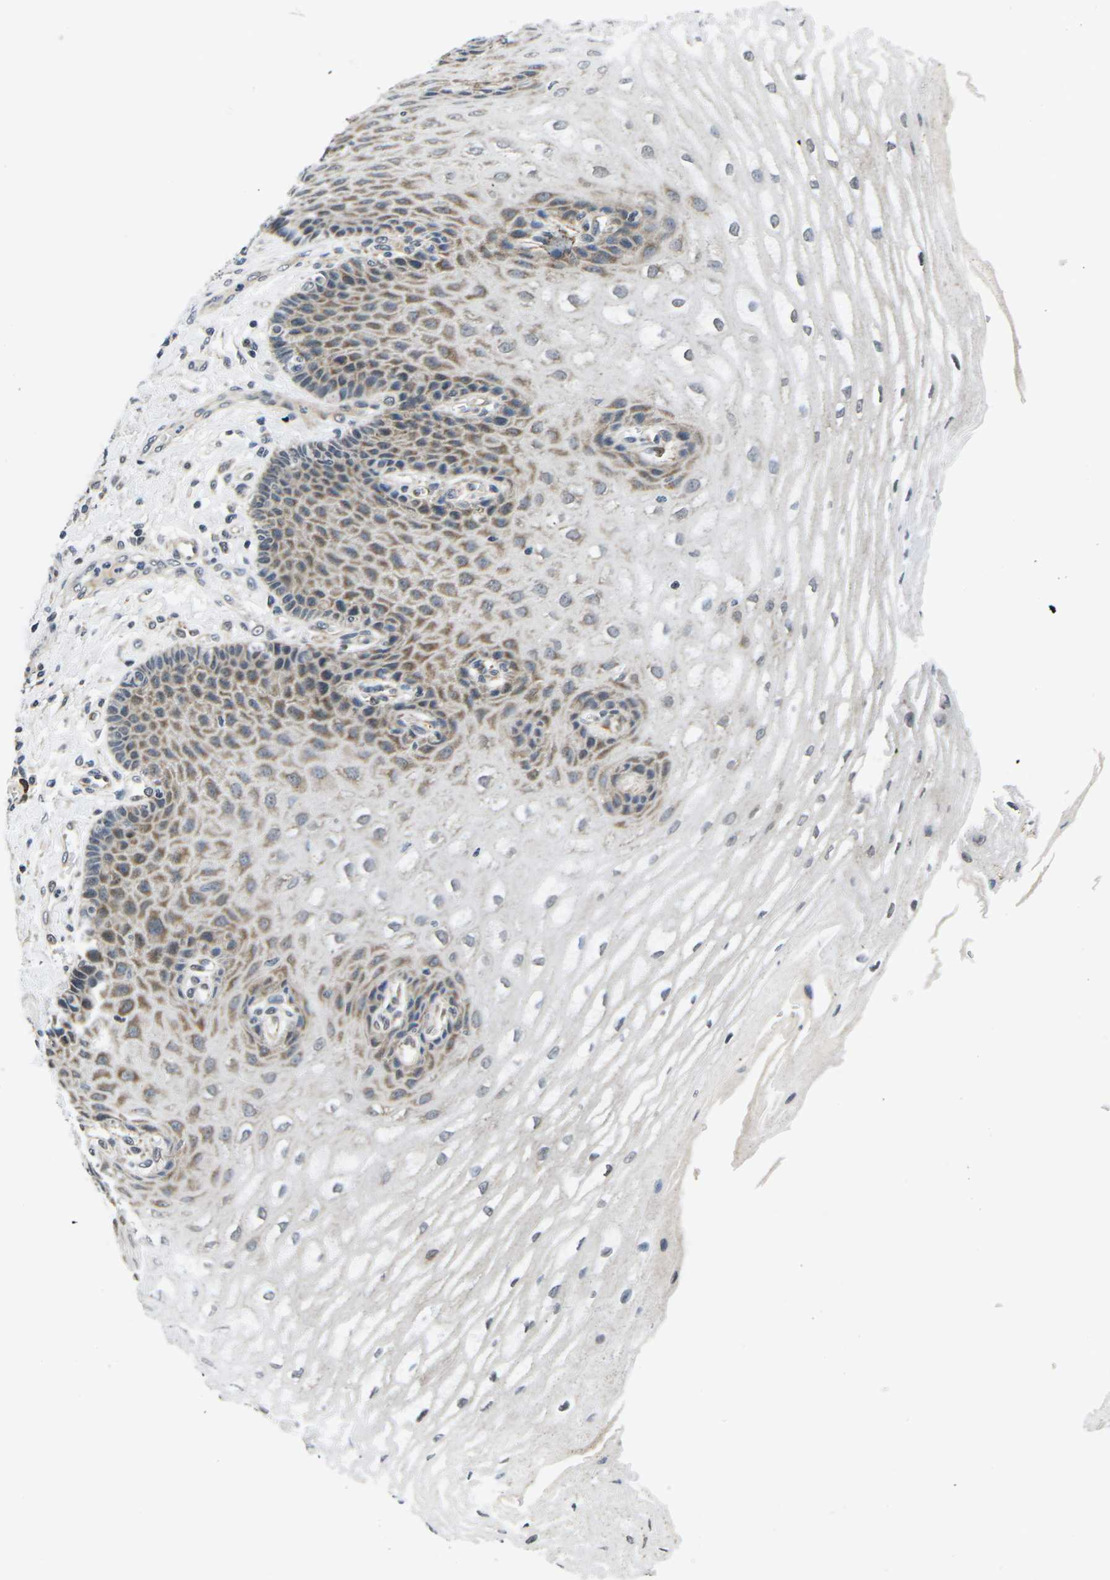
{"staining": {"intensity": "moderate", "quantity": "<25%", "location": "cytoplasmic/membranous,nuclear"}, "tissue": "esophagus", "cell_type": "Squamous epithelial cells", "image_type": "normal", "snomed": [{"axis": "morphology", "description": "Normal tissue, NOS"}, {"axis": "topography", "description": "Esophagus"}], "caption": "High-magnification brightfield microscopy of unremarkable esophagus stained with DAB (brown) and counterstained with hematoxylin (blue). squamous epithelial cells exhibit moderate cytoplasmic/membranous,nuclear positivity is identified in about<25% of cells.", "gene": "CCNE1", "patient": {"sex": "male", "age": 54}}